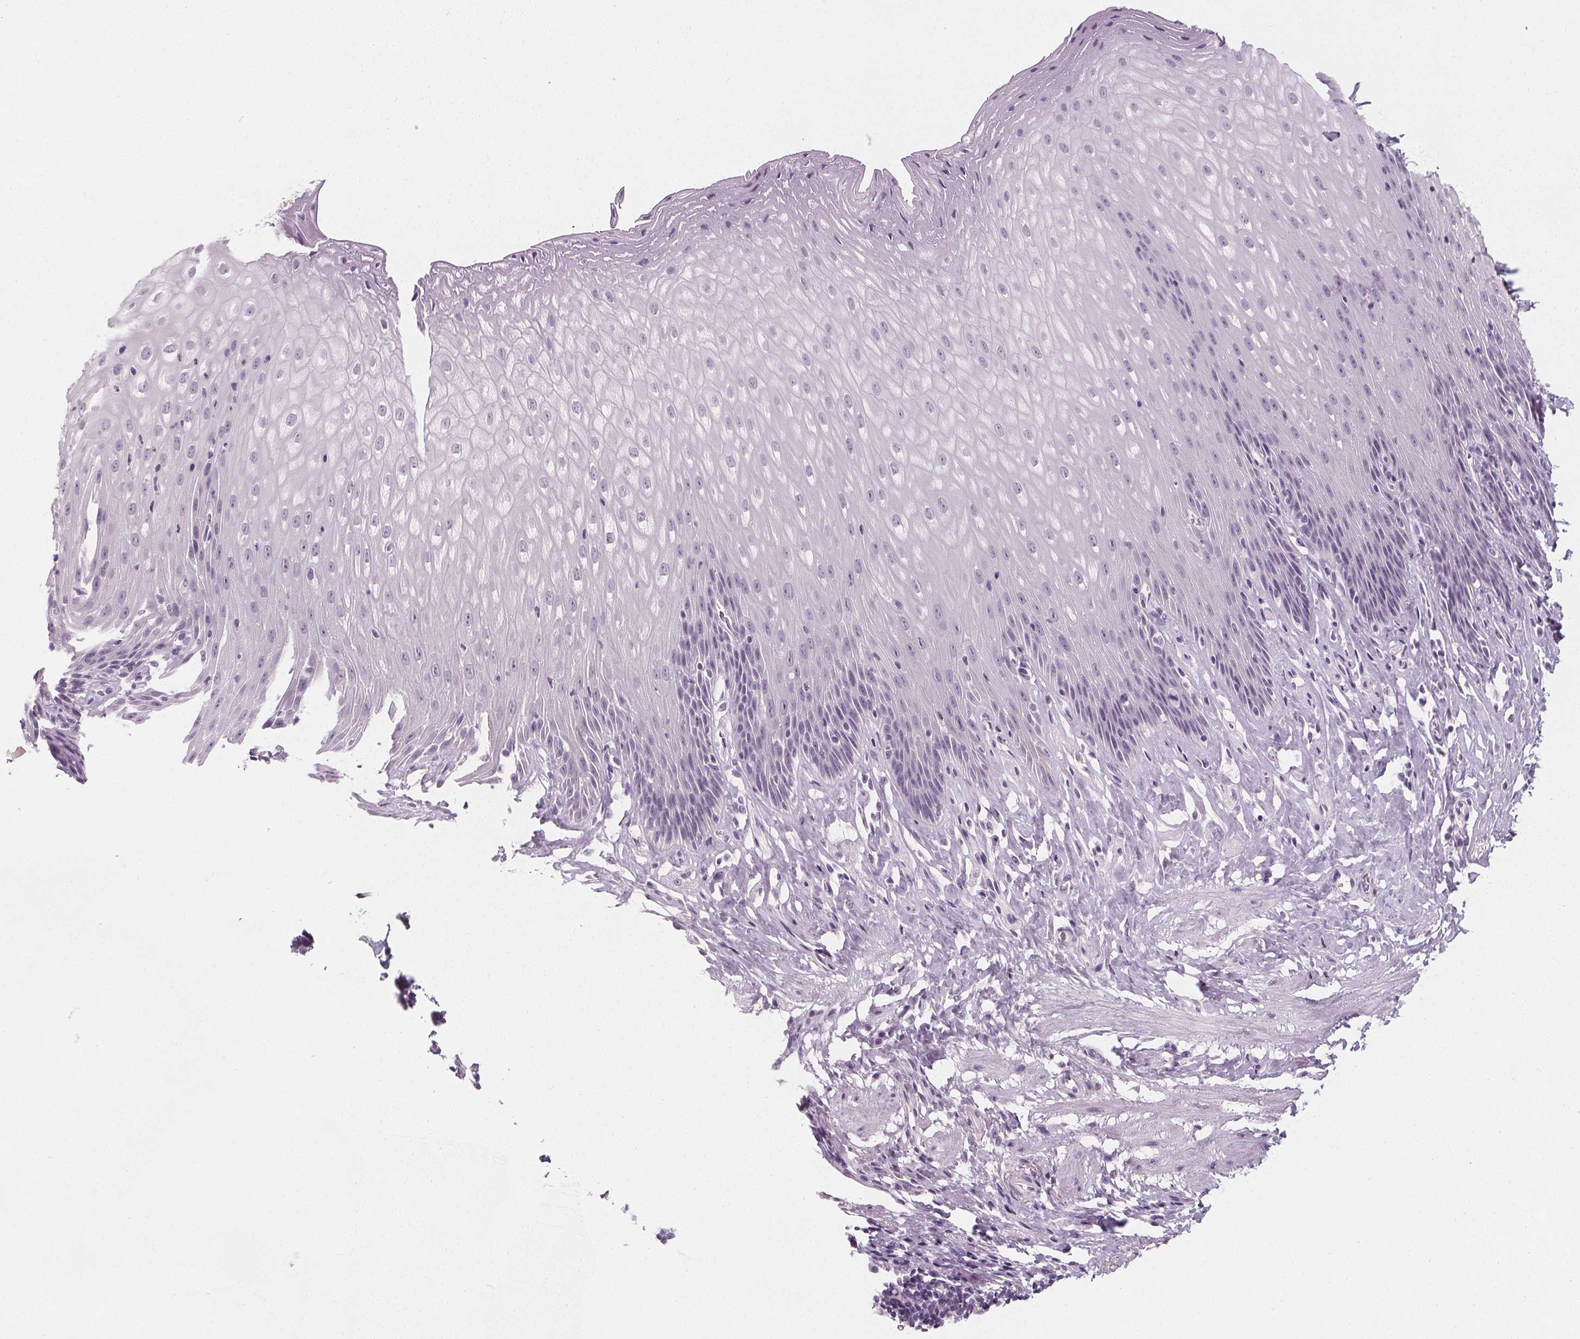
{"staining": {"intensity": "negative", "quantity": "none", "location": "none"}, "tissue": "esophagus", "cell_type": "Squamous epithelial cells", "image_type": "normal", "snomed": [{"axis": "morphology", "description": "Normal tissue, NOS"}, {"axis": "topography", "description": "Esophagus"}], "caption": "Immunohistochemical staining of unremarkable esophagus displays no significant positivity in squamous epithelial cells.", "gene": "DBX2", "patient": {"sex": "female", "age": 61}}